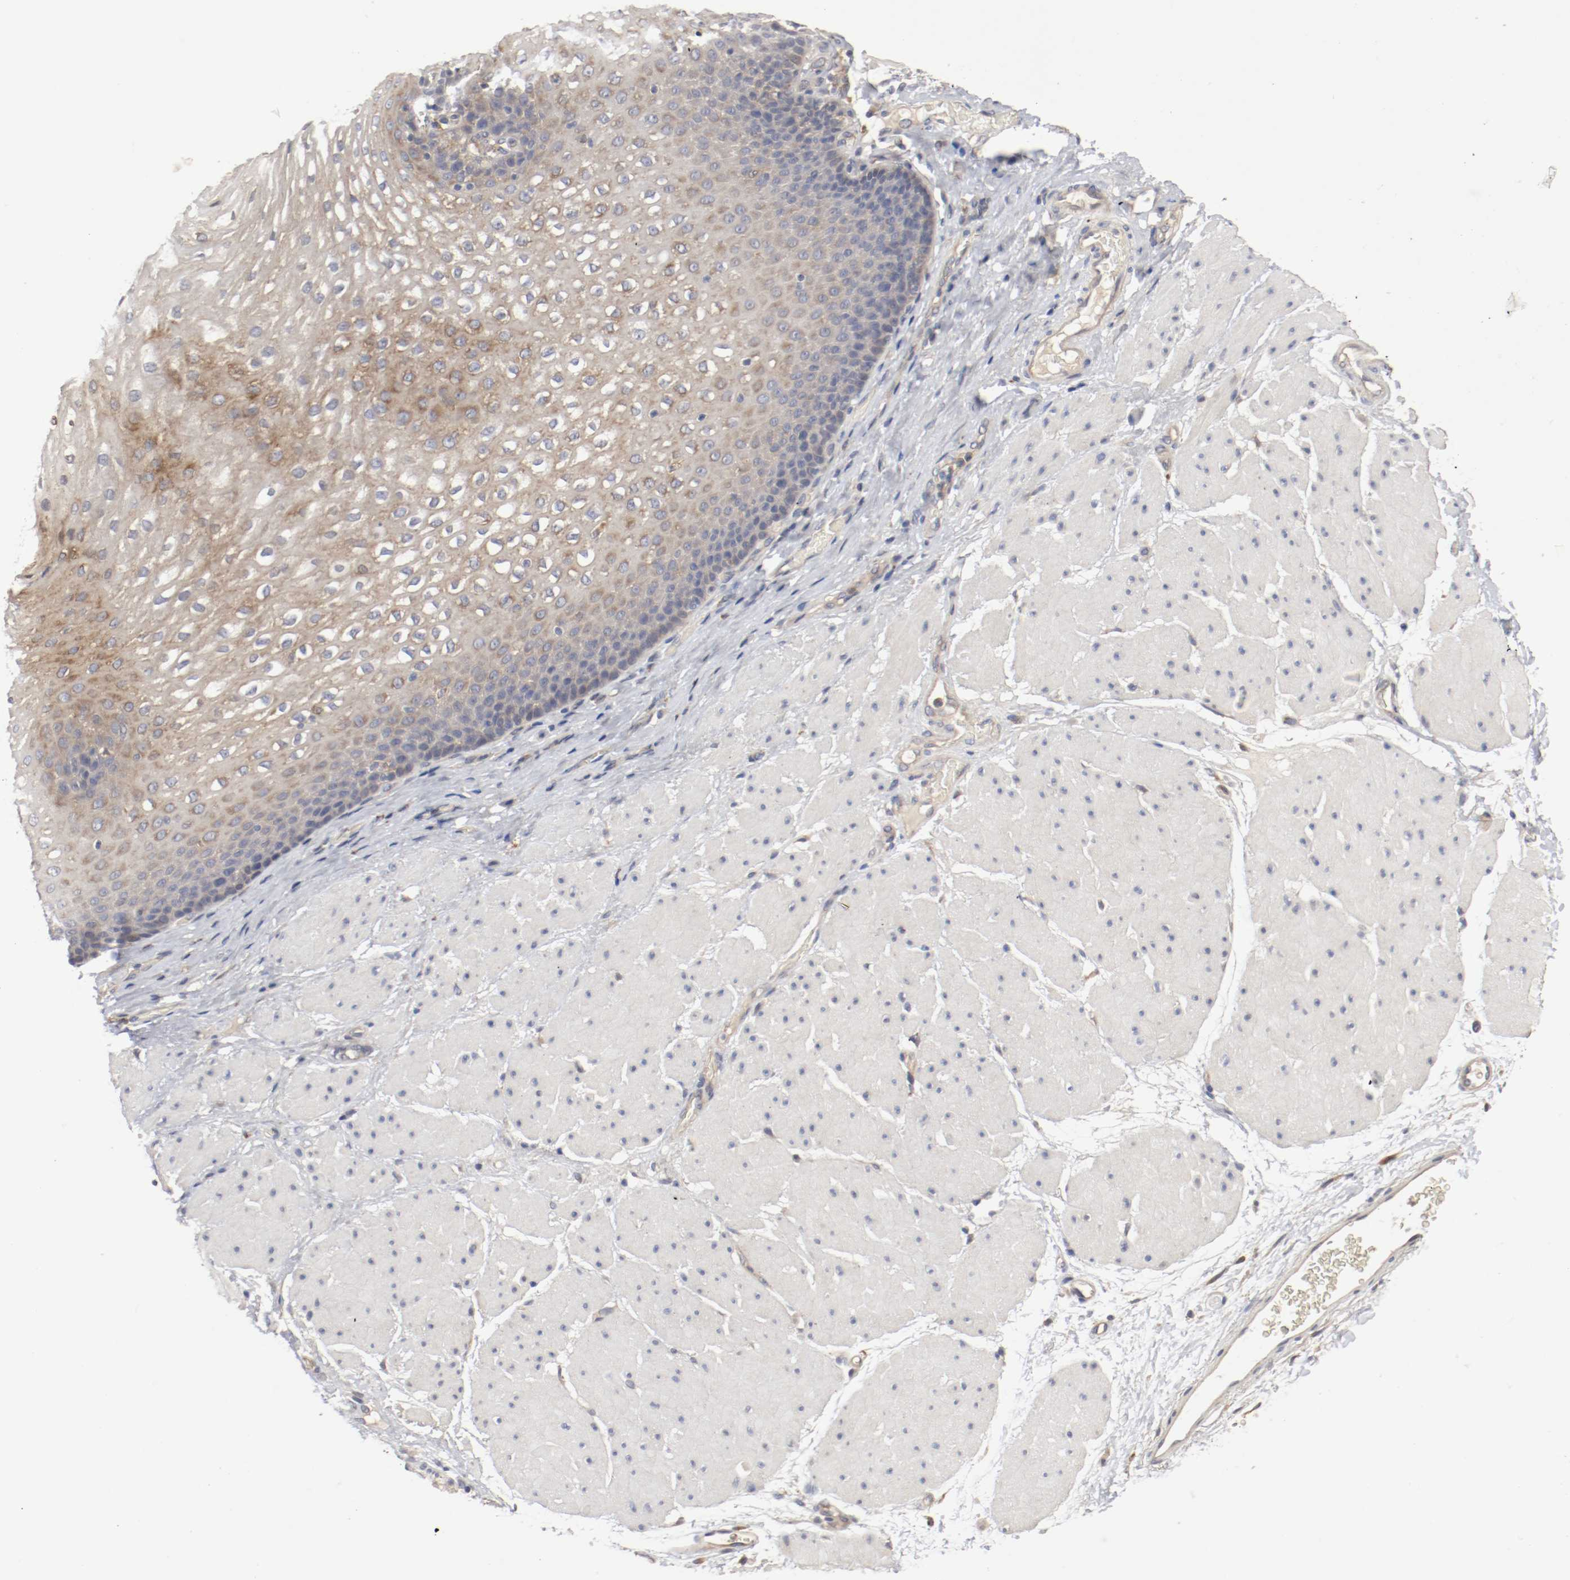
{"staining": {"intensity": "moderate", "quantity": "25%-75%", "location": "cytoplasmic/membranous"}, "tissue": "esophagus", "cell_type": "Squamous epithelial cells", "image_type": "normal", "snomed": [{"axis": "morphology", "description": "Normal tissue, NOS"}, {"axis": "topography", "description": "Esophagus"}], "caption": "Protein analysis of unremarkable esophagus demonstrates moderate cytoplasmic/membranous positivity in about 25%-75% of squamous epithelial cells.", "gene": "REN", "patient": {"sex": "male", "age": 48}}